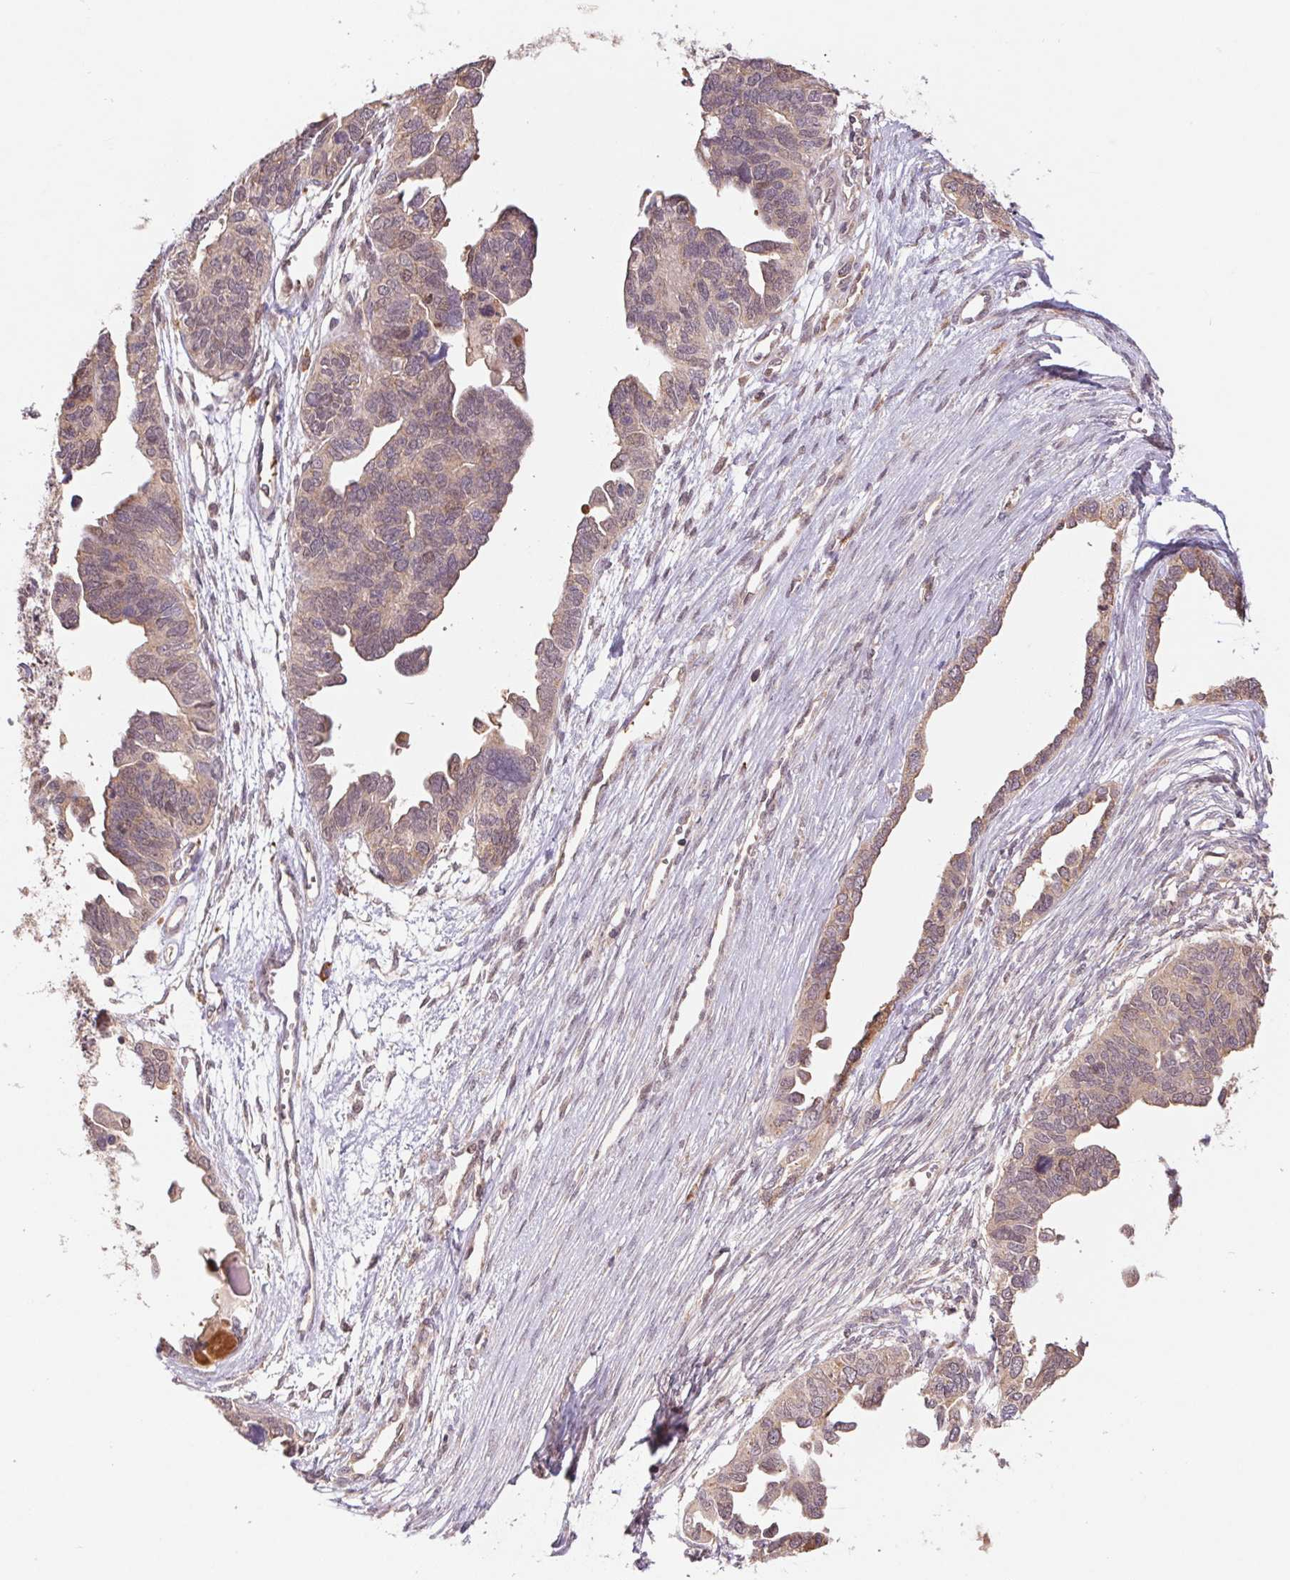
{"staining": {"intensity": "weak", "quantity": "<25%", "location": "nuclear"}, "tissue": "ovarian cancer", "cell_type": "Tumor cells", "image_type": "cancer", "snomed": [{"axis": "morphology", "description": "Cystadenocarcinoma, serous, NOS"}, {"axis": "topography", "description": "Ovary"}], "caption": "High magnification brightfield microscopy of ovarian cancer stained with DAB (brown) and counterstained with hematoxylin (blue): tumor cells show no significant positivity.", "gene": "RRM1", "patient": {"sex": "female", "age": 51}}